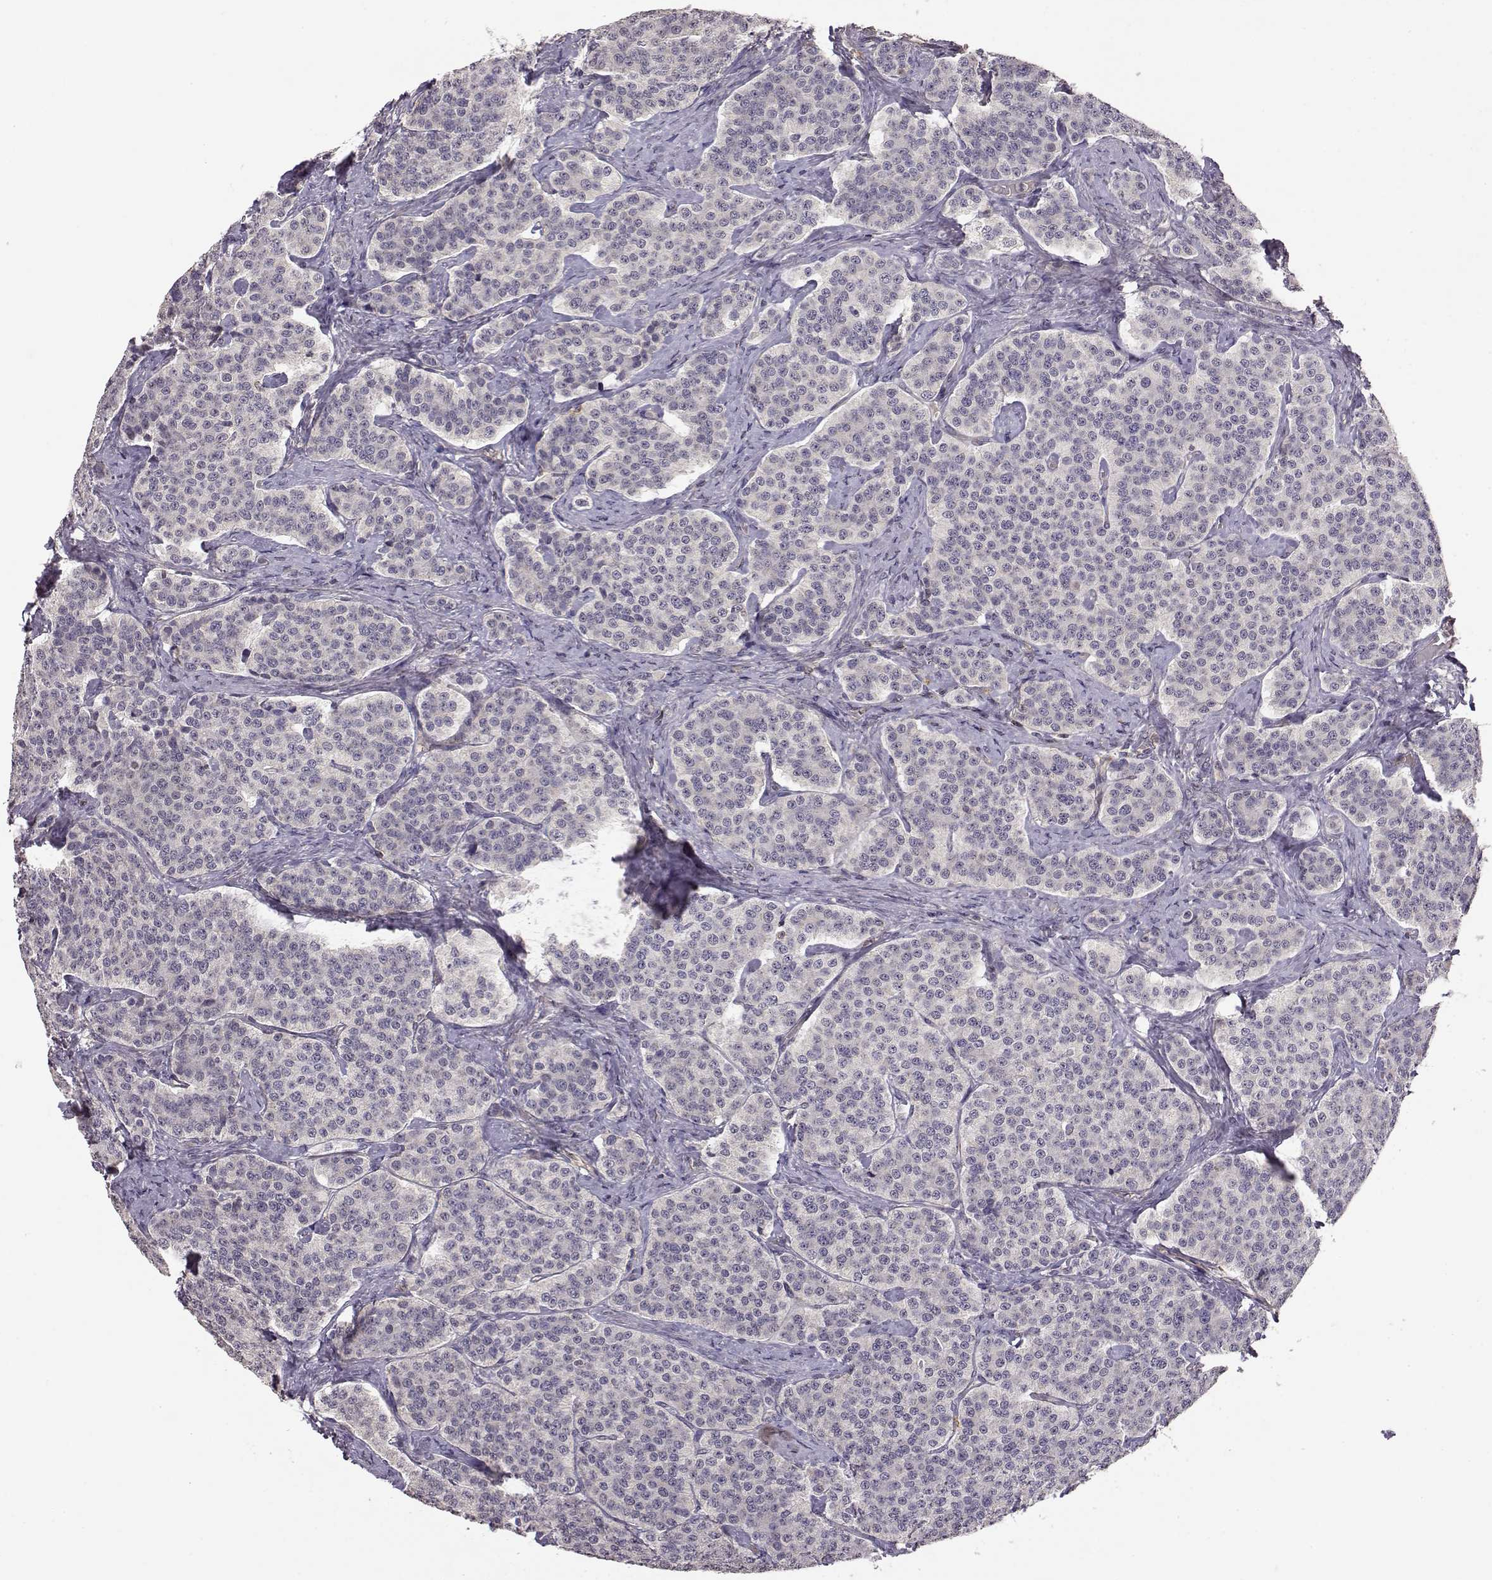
{"staining": {"intensity": "negative", "quantity": "none", "location": "none"}, "tissue": "carcinoid", "cell_type": "Tumor cells", "image_type": "cancer", "snomed": [{"axis": "morphology", "description": "Carcinoid, malignant, NOS"}, {"axis": "topography", "description": "Small intestine"}], "caption": "IHC histopathology image of carcinoid stained for a protein (brown), which demonstrates no expression in tumor cells. The staining is performed using DAB brown chromogen with nuclei counter-stained in using hematoxylin.", "gene": "IFITM1", "patient": {"sex": "female", "age": 58}}